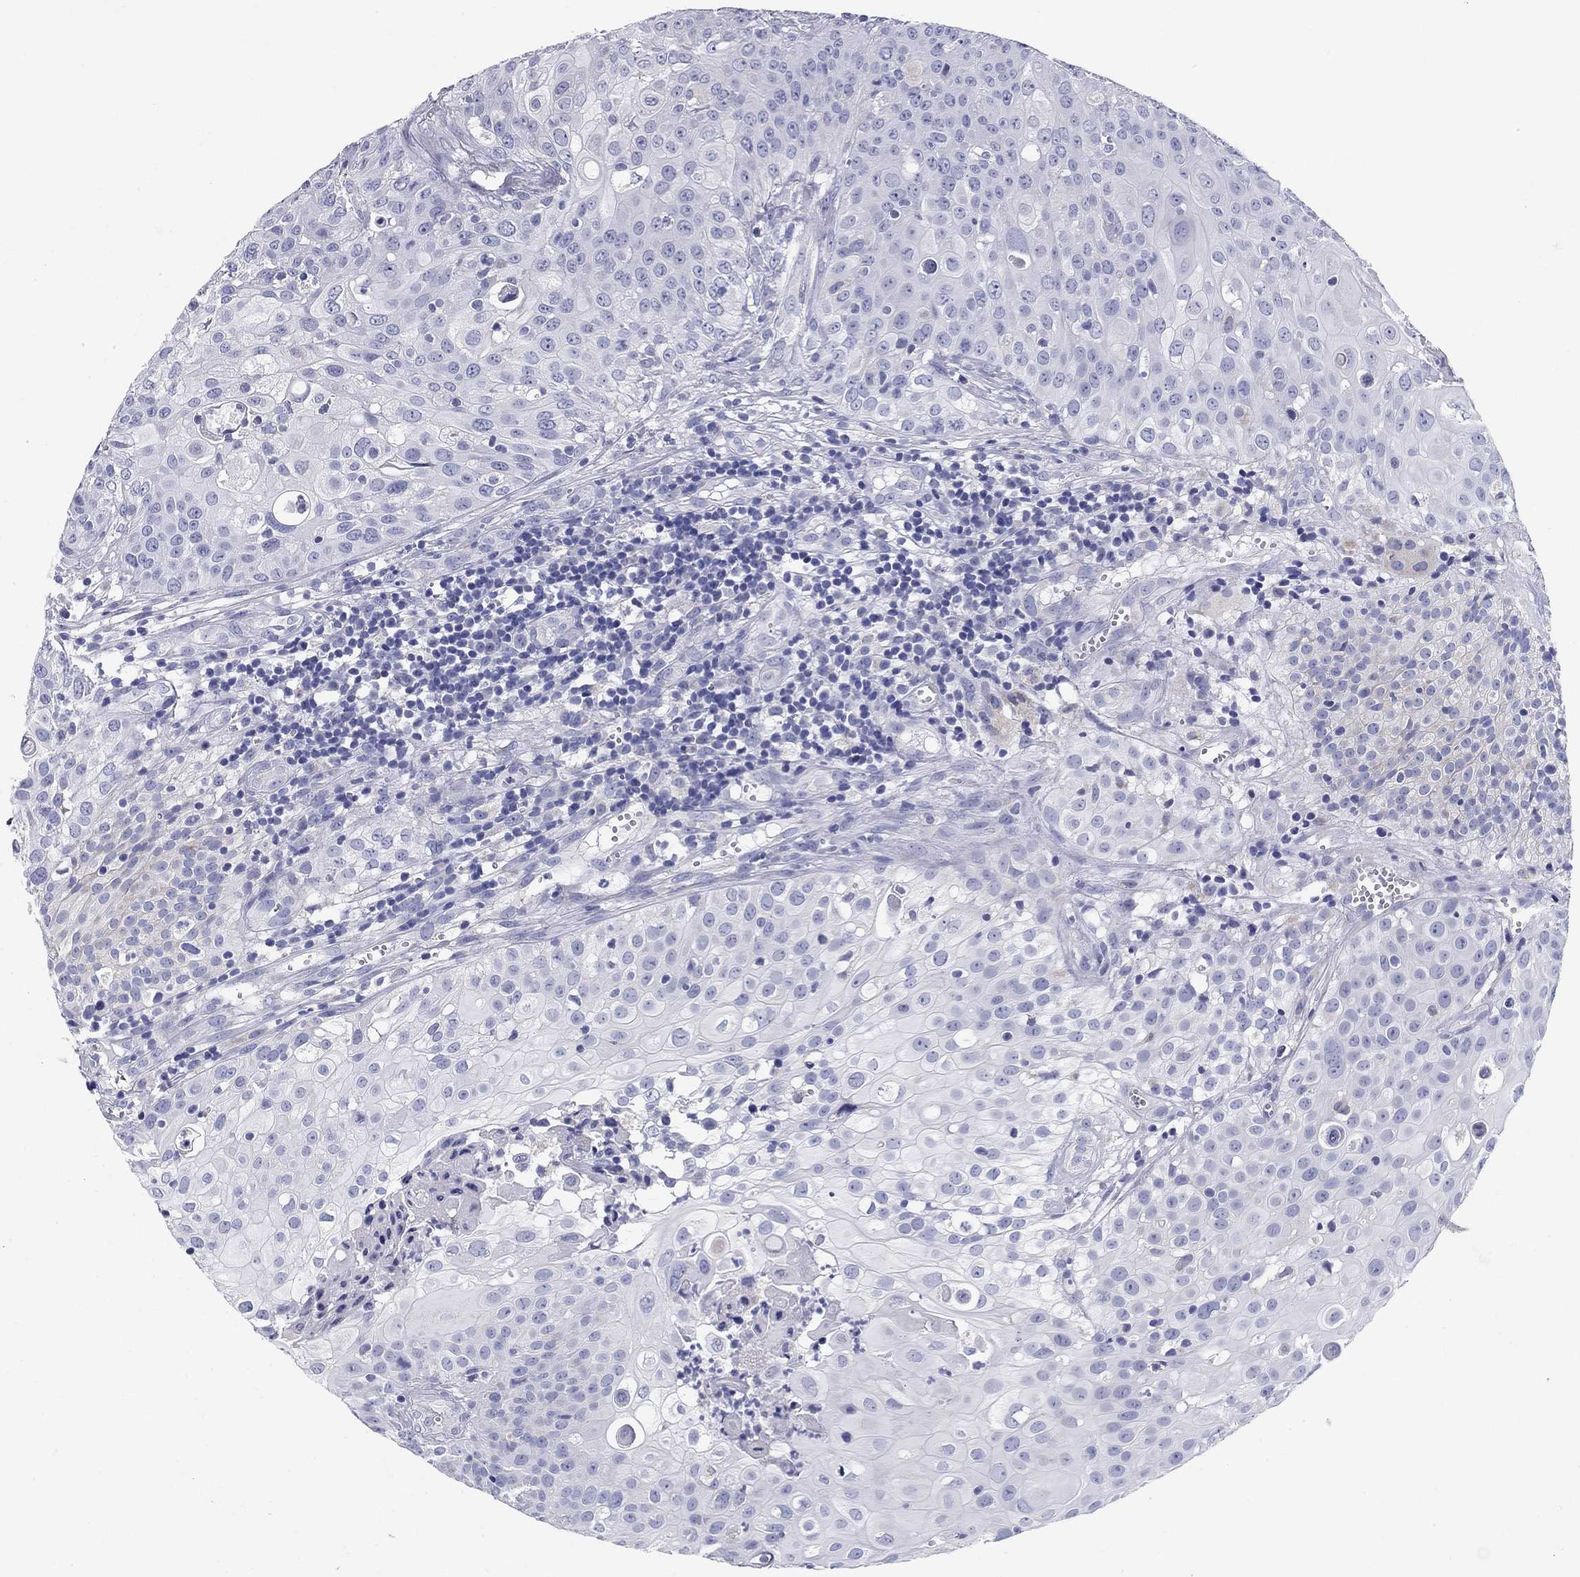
{"staining": {"intensity": "negative", "quantity": "none", "location": "none"}, "tissue": "urothelial cancer", "cell_type": "Tumor cells", "image_type": "cancer", "snomed": [{"axis": "morphology", "description": "Urothelial carcinoma, High grade"}, {"axis": "topography", "description": "Urinary bladder"}], "caption": "Immunohistochemistry photomicrograph of human urothelial carcinoma (high-grade) stained for a protein (brown), which reveals no expression in tumor cells.", "gene": "UPB1", "patient": {"sex": "female", "age": 79}}